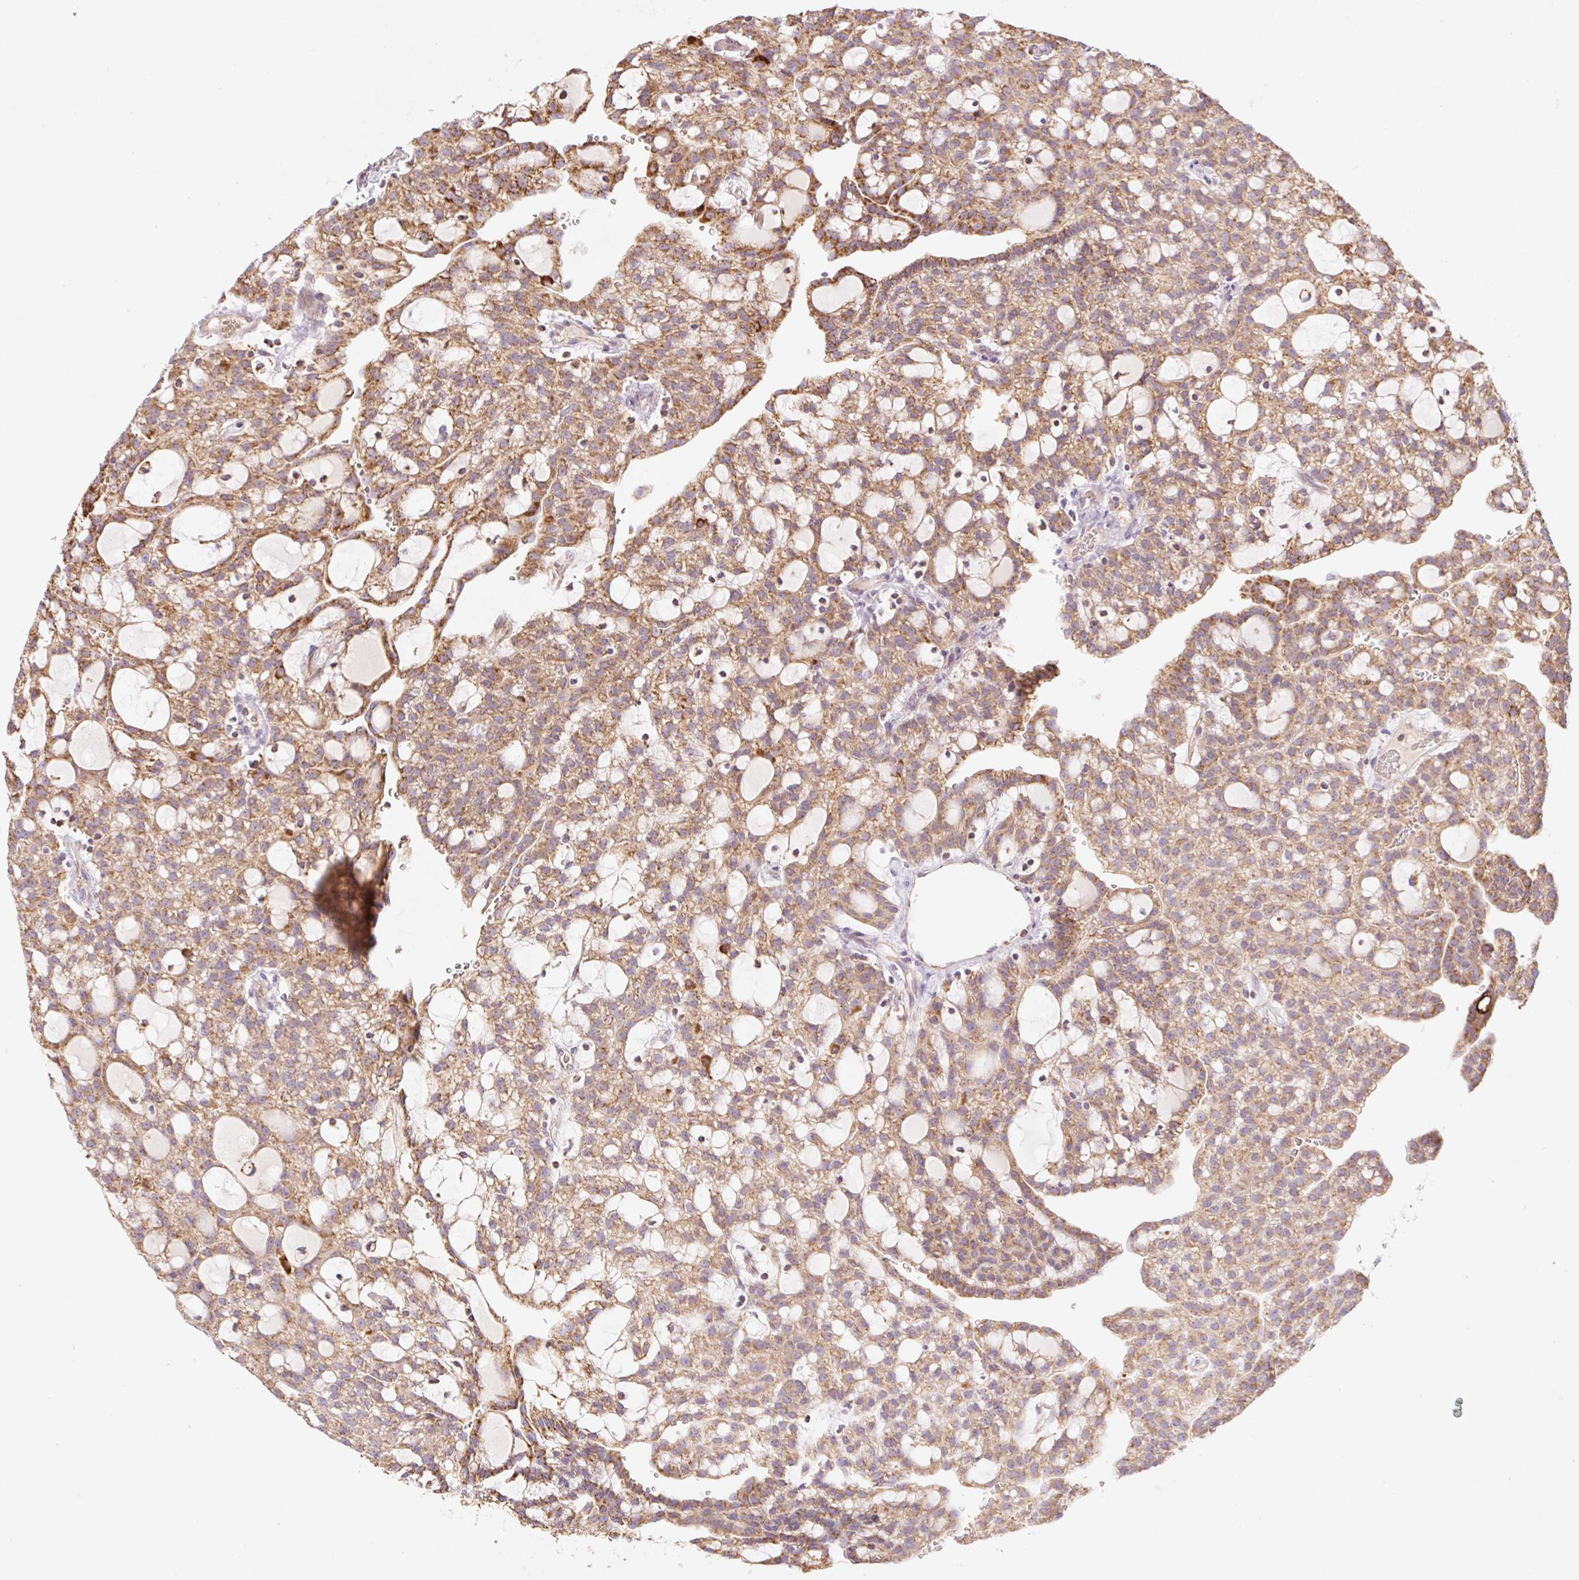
{"staining": {"intensity": "moderate", "quantity": ">75%", "location": "cytoplasmic/membranous"}, "tissue": "renal cancer", "cell_type": "Tumor cells", "image_type": "cancer", "snomed": [{"axis": "morphology", "description": "Adenocarcinoma, NOS"}, {"axis": "topography", "description": "Kidney"}], "caption": "DAB immunohistochemical staining of renal adenocarcinoma displays moderate cytoplasmic/membranous protein staining in about >75% of tumor cells.", "gene": "GOSR2", "patient": {"sex": "male", "age": 63}}